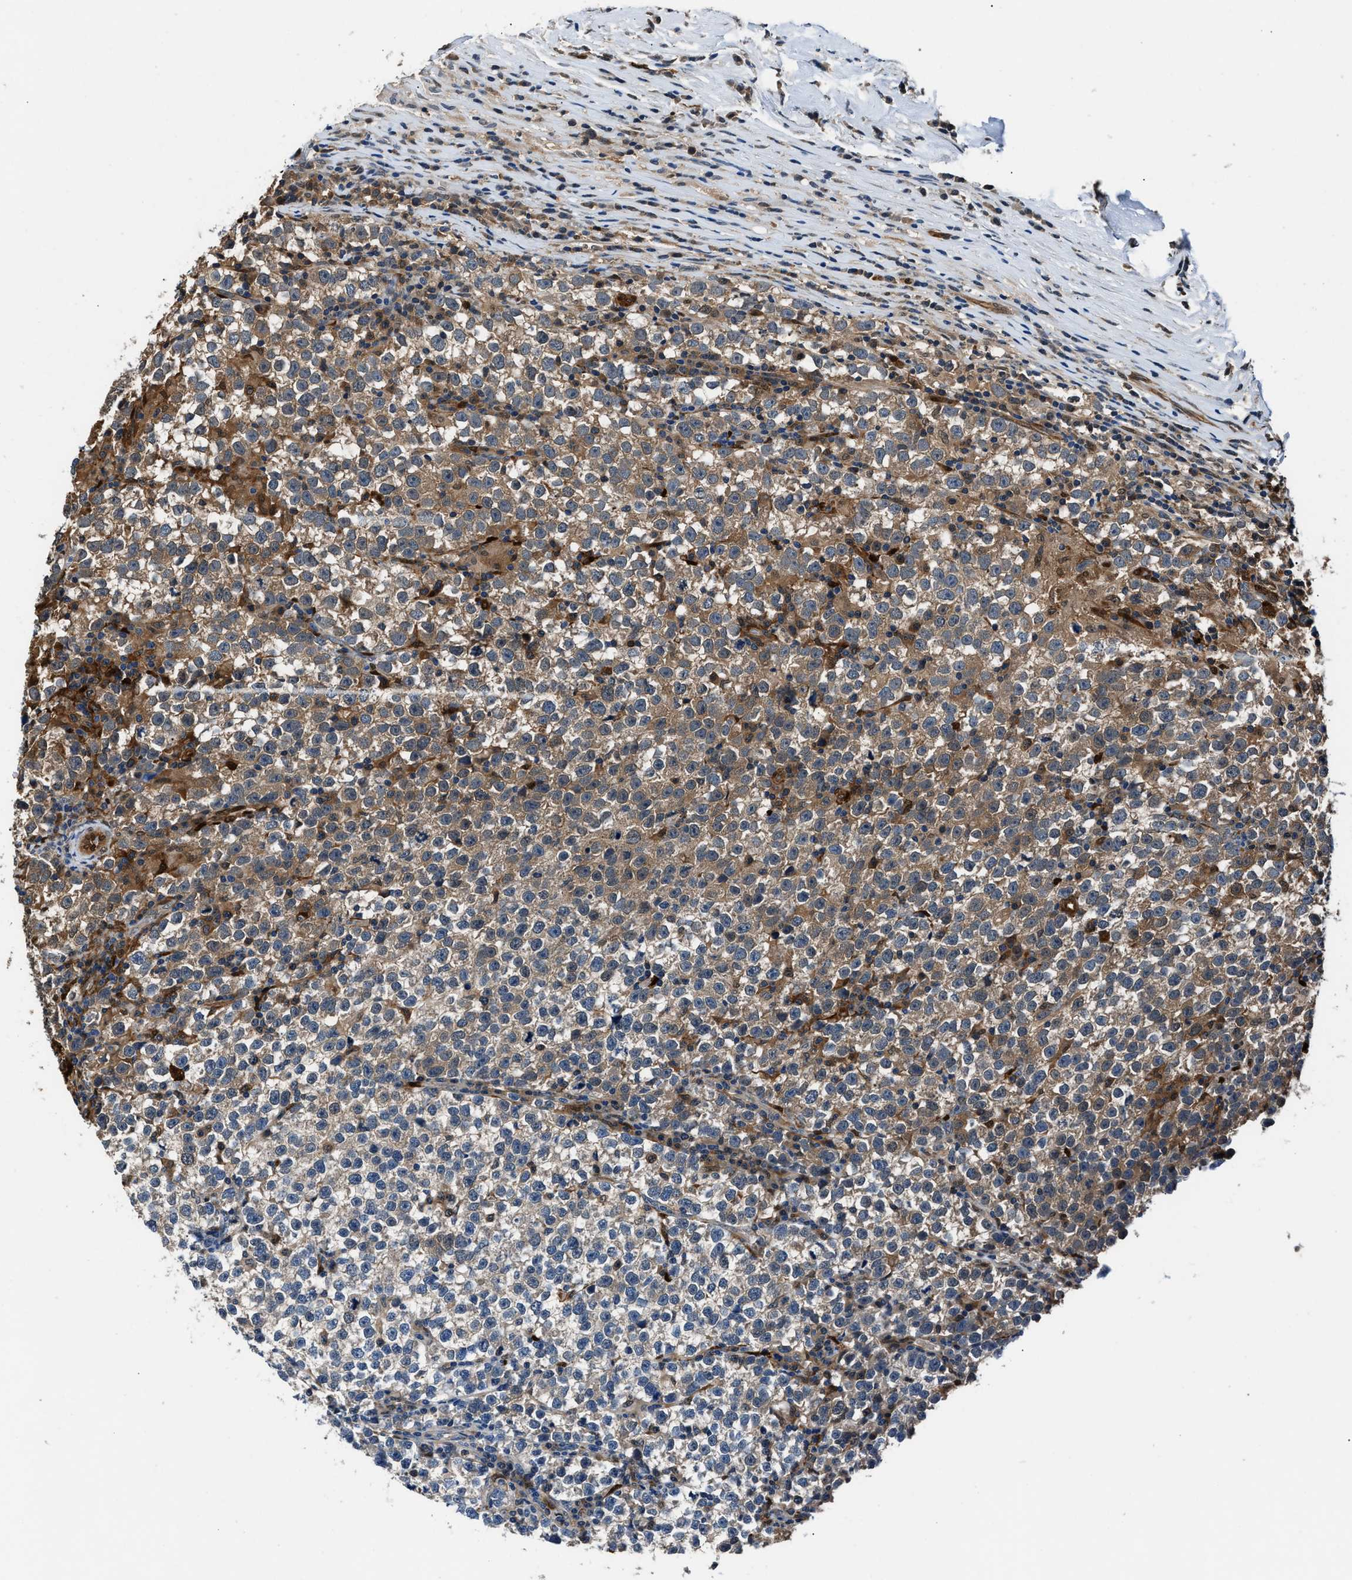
{"staining": {"intensity": "weak", "quantity": "25%-75%", "location": "cytoplasmic/membranous"}, "tissue": "testis cancer", "cell_type": "Tumor cells", "image_type": "cancer", "snomed": [{"axis": "morphology", "description": "Normal tissue, NOS"}, {"axis": "morphology", "description": "Seminoma, NOS"}, {"axis": "topography", "description": "Testis"}], "caption": "High-magnification brightfield microscopy of testis seminoma stained with DAB (3,3'-diaminobenzidine) (brown) and counterstained with hematoxylin (blue). tumor cells exhibit weak cytoplasmic/membranous expression is seen in about25%-75% of cells.", "gene": "PPA1", "patient": {"sex": "male", "age": 43}}